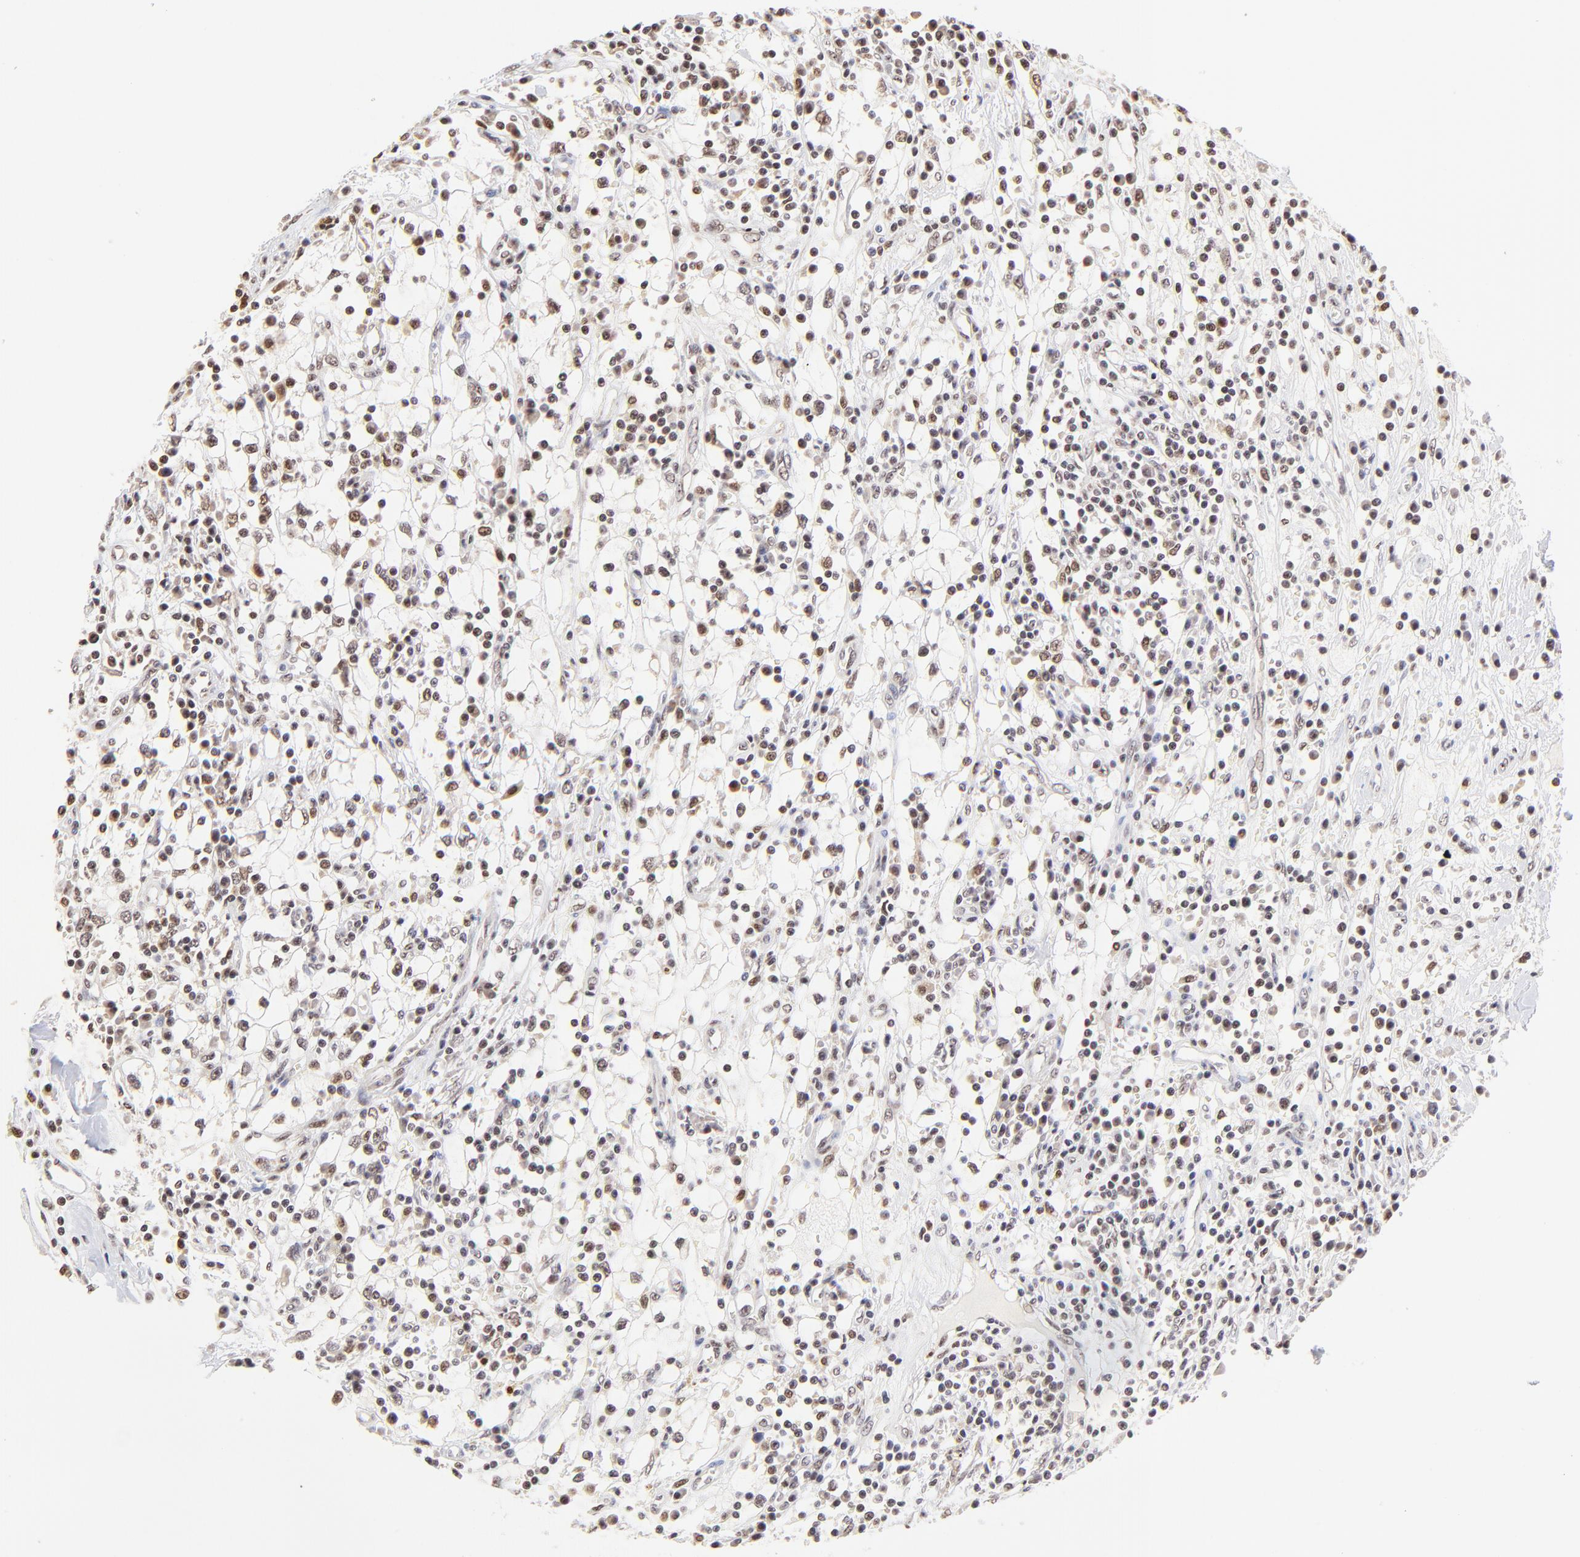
{"staining": {"intensity": "weak", "quantity": "25%-75%", "location": "nuclear"}, "tissue": "renal cancer", "cell_type": "Tumor cells", "image_type": "cancer", "snomed": [{"axis": "morphology", "description": "Adenocarcinoma, NOS"}, {"axis": "topography", "description": "Kidney"}], "caption": "Immunohistochemical staining of adenocarcinoma (renal) displays low levels of weak nuclear protein positivity in about 25%-75% of tumor cells. Immunohistochemistry (ihc) stains the protein in brown and the nuclei are stained blue.", "gene": "ZNF670", "patient": {"sex": "male", "age": 82}}